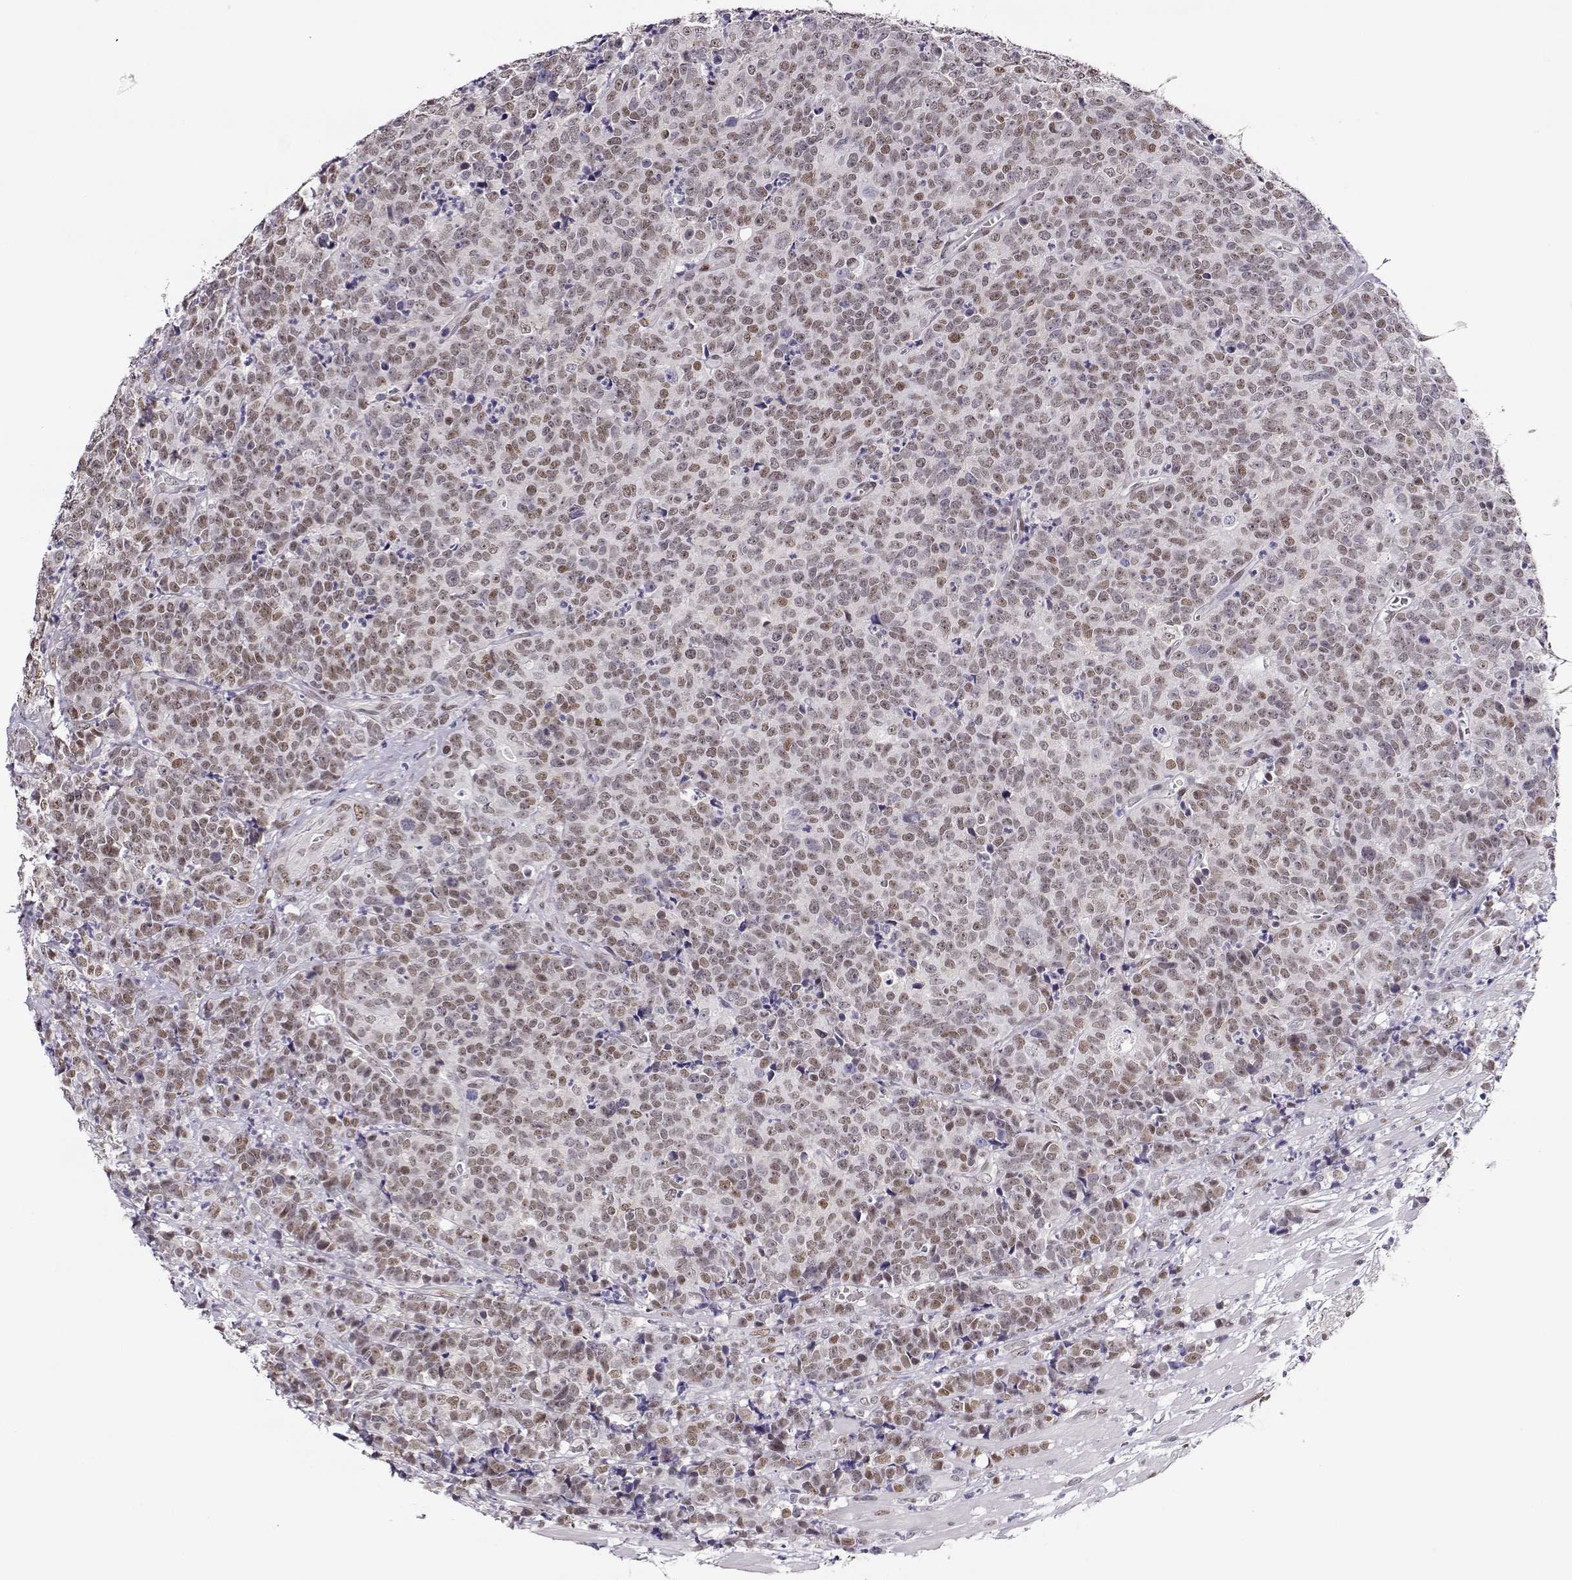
{"staining": {"intensity": "weak", "quantity": "25%-75%", "location": "nuclear"}, "tissue": "prostate cancer", "cell_type": "Tumor cells", "image_type": "cancer", "snomed": [{"axis": "morphology", "description": "Adenocarcinoma, NOS"}, {"axis": "topography", "description": "Prostate"}], "caption": "Protein expression analysis of human prostate cancer (adenocarcinoma) reveals weak nuclear staining in about 25%-75% of tumor cells.", "gene": "POLI", "patient": {"sex": "male", "age": 67}}